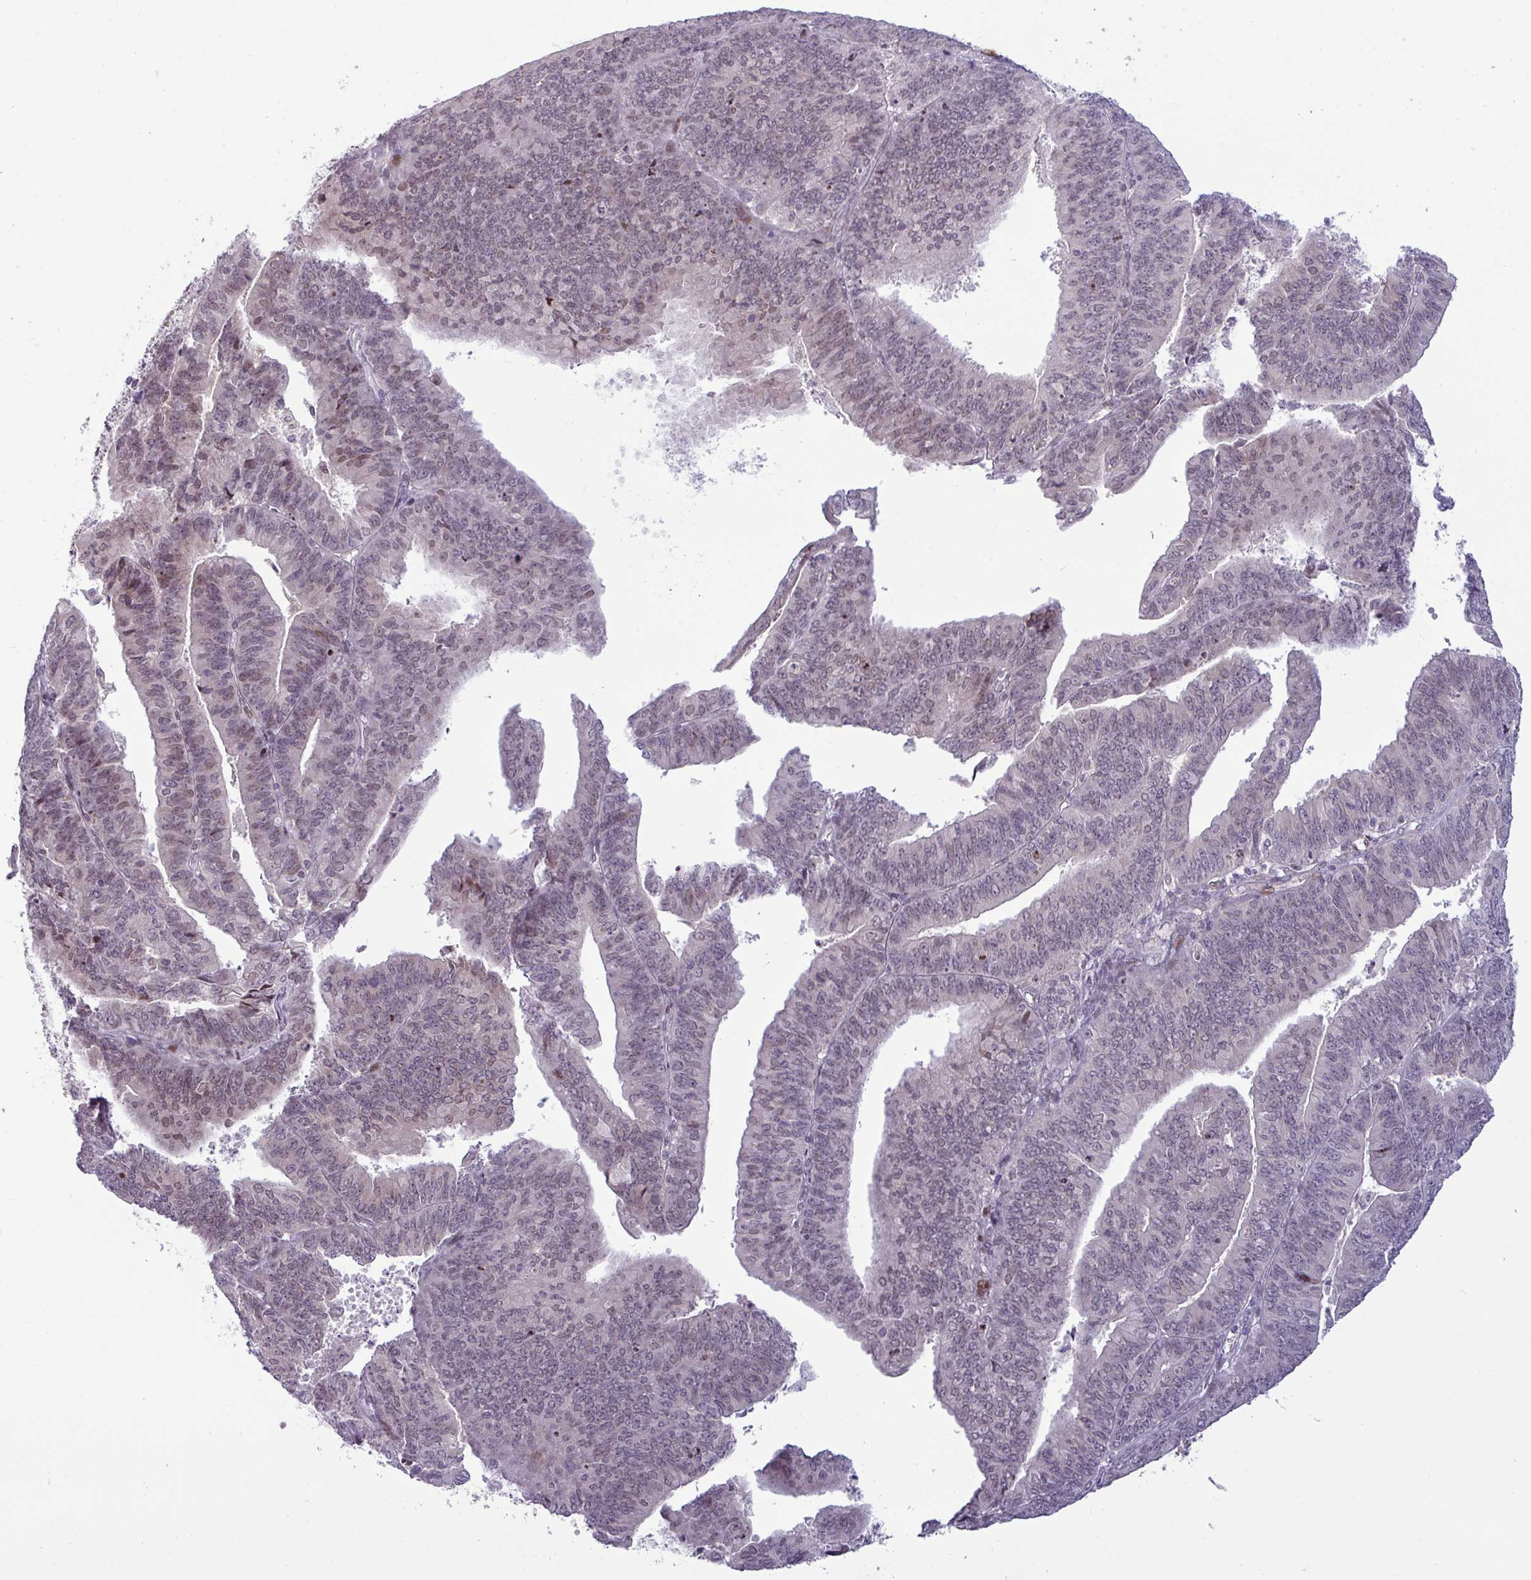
{"staining": {"intensity": "negative", "quantity": "none", "location": "none"}, "tissue": "endometrial cancer", "cell_type": "Tumor cells", "image_type": "cancer", "snomed": [{"axis": "morphology", "description": "Adenocarcinoma, NOS"}, {"axis": "topography", "description": "Endometrium"}], "caption": "Endometrial adenocarcinoma was stained to show a protein in brown. There is no significant positivity in tumor cells.", "gene": "SLC66A2", "patient": {"sex": "female", "age": 73}}